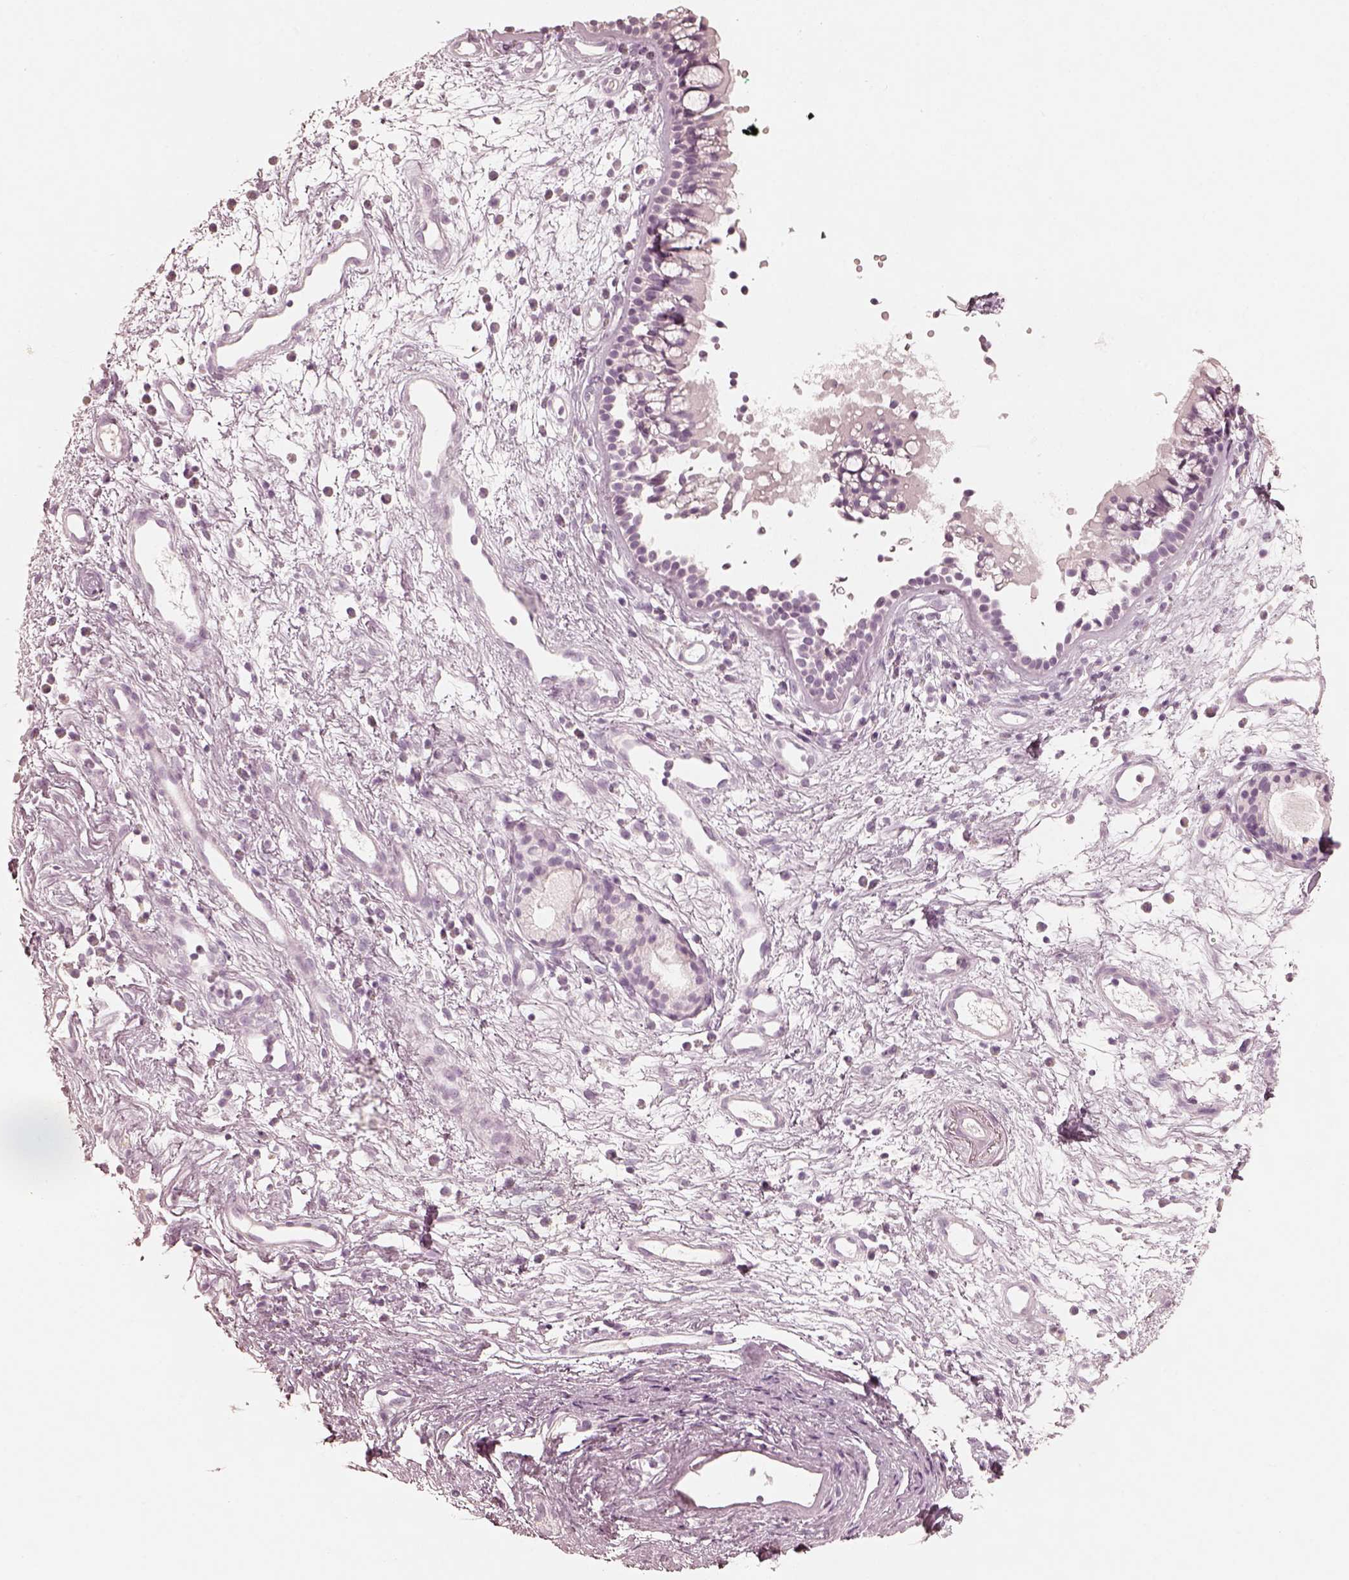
{"staining": {"intensity": "negative", "quantity": "none", "location": "none"}, "tissue": "nasopharynx", "cell_type": "Respiratory epithelial cells", "image_type": "normal", "snomed": [{"axis": "morphology", "description": "Normal tissue, NOS"}, {"axis": "topography", "description": "Nasopharynx"}], "caption": "There is no significant positivity in respiratory epithelial cells of nasopharynx. (Brightfield microscopy of DAB (3,3'-diaminobenzidine) immunohistochemistry (IHC) at high magnification).", "gene": "KRT82", "patient": {"sex": "male", "age": 77}}